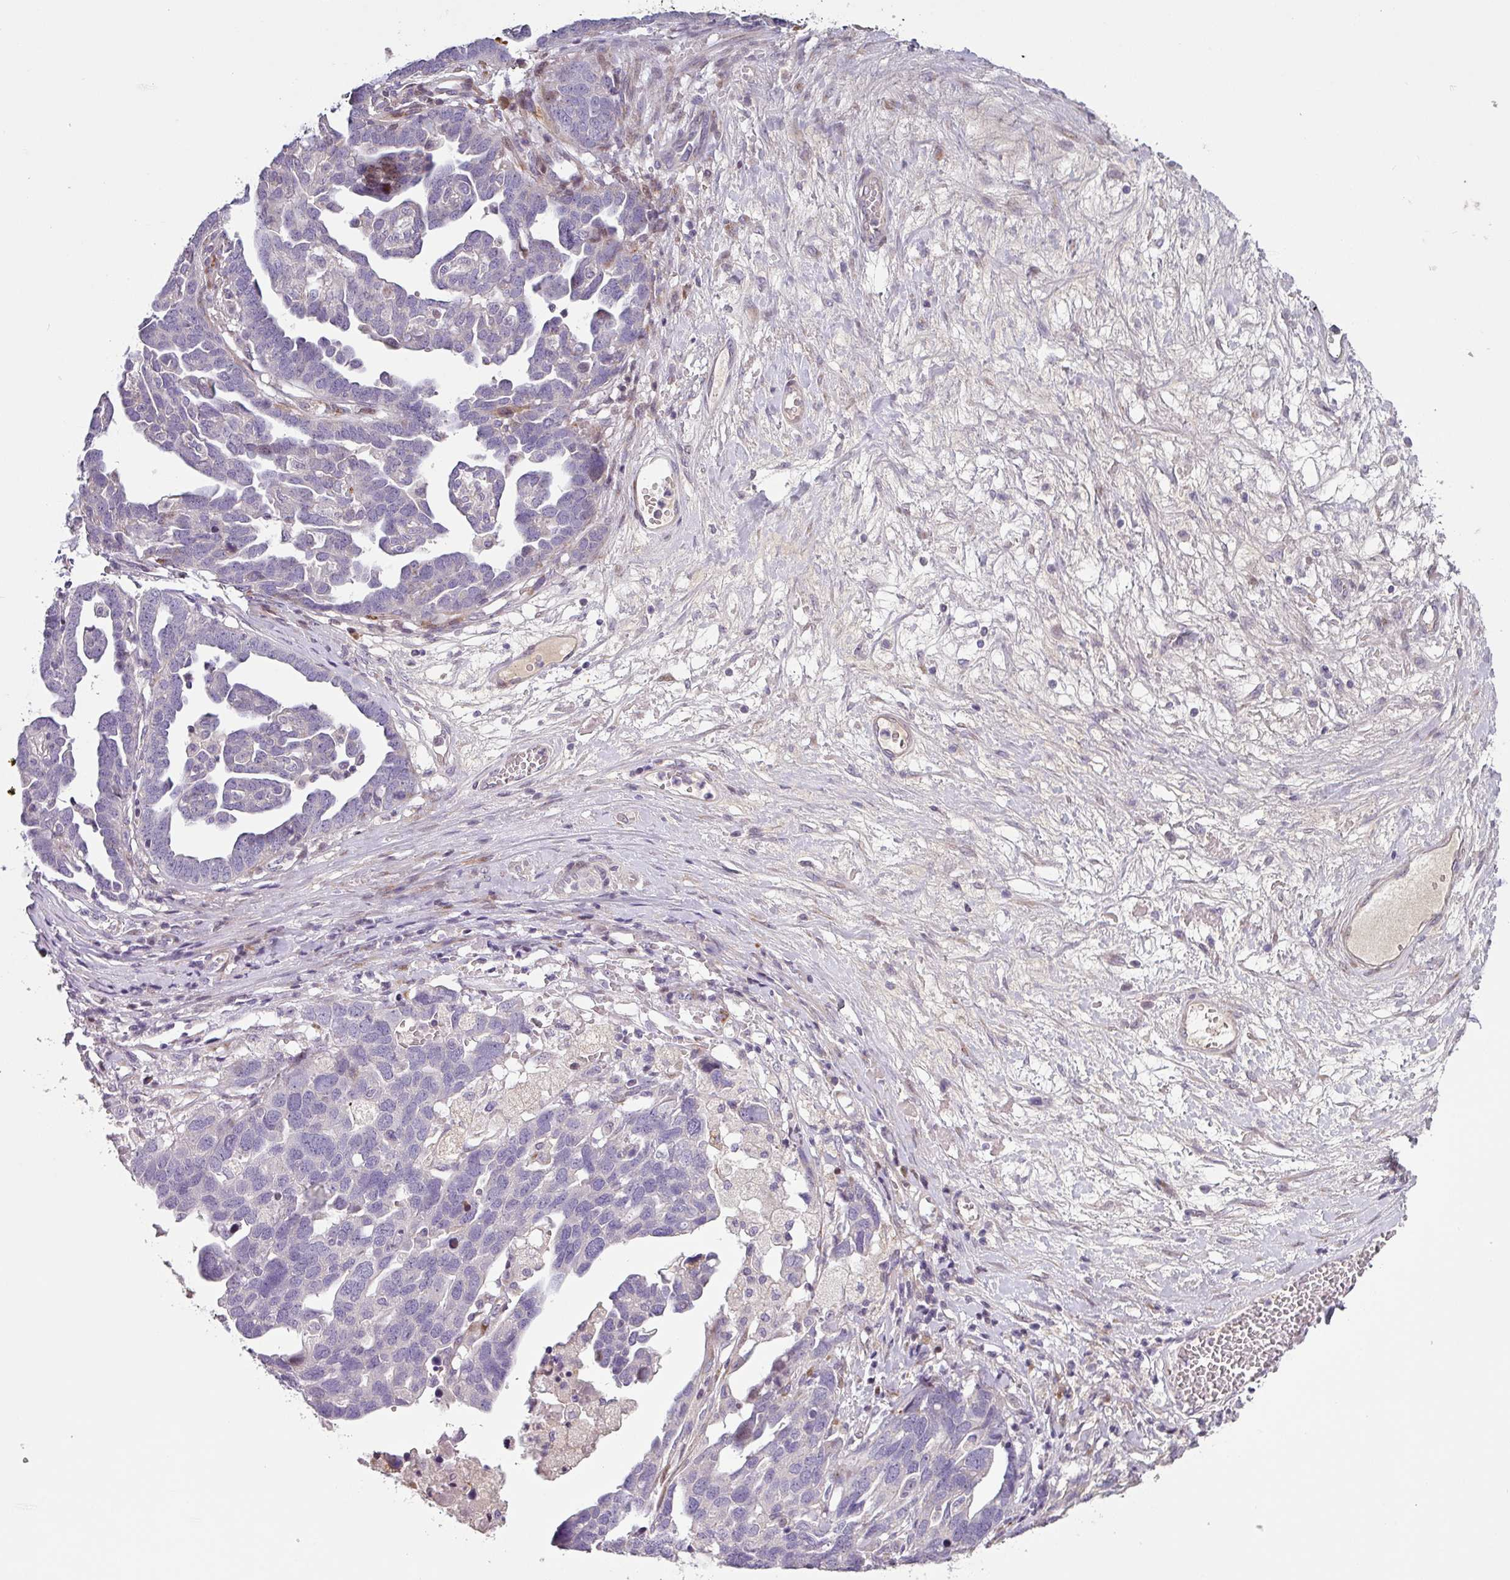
{"staining": {"intensity": "negative", "quantity": "none", "location": "none"}, "tissue": "ovarian cancer", "cell_type": "Tumor cells", "image_type": "cancer", "snomed": [{"axis": "morphology", "description": "Cystadenocarcinoma, serous, NOS"}, {"axis": "topography", "description": "Ovary"}], "caption": "Immunohistochemistry (IHC) of human serous cystadenocarcinoma (ovarian) exhibits no staining in tumor cells. (Brightfield microscopy of DAB (3,3'-diaminobenzidine) IHC at high magnification).", "gene": "KLHL3", "patient": {"sex": "female", "age": 54}}